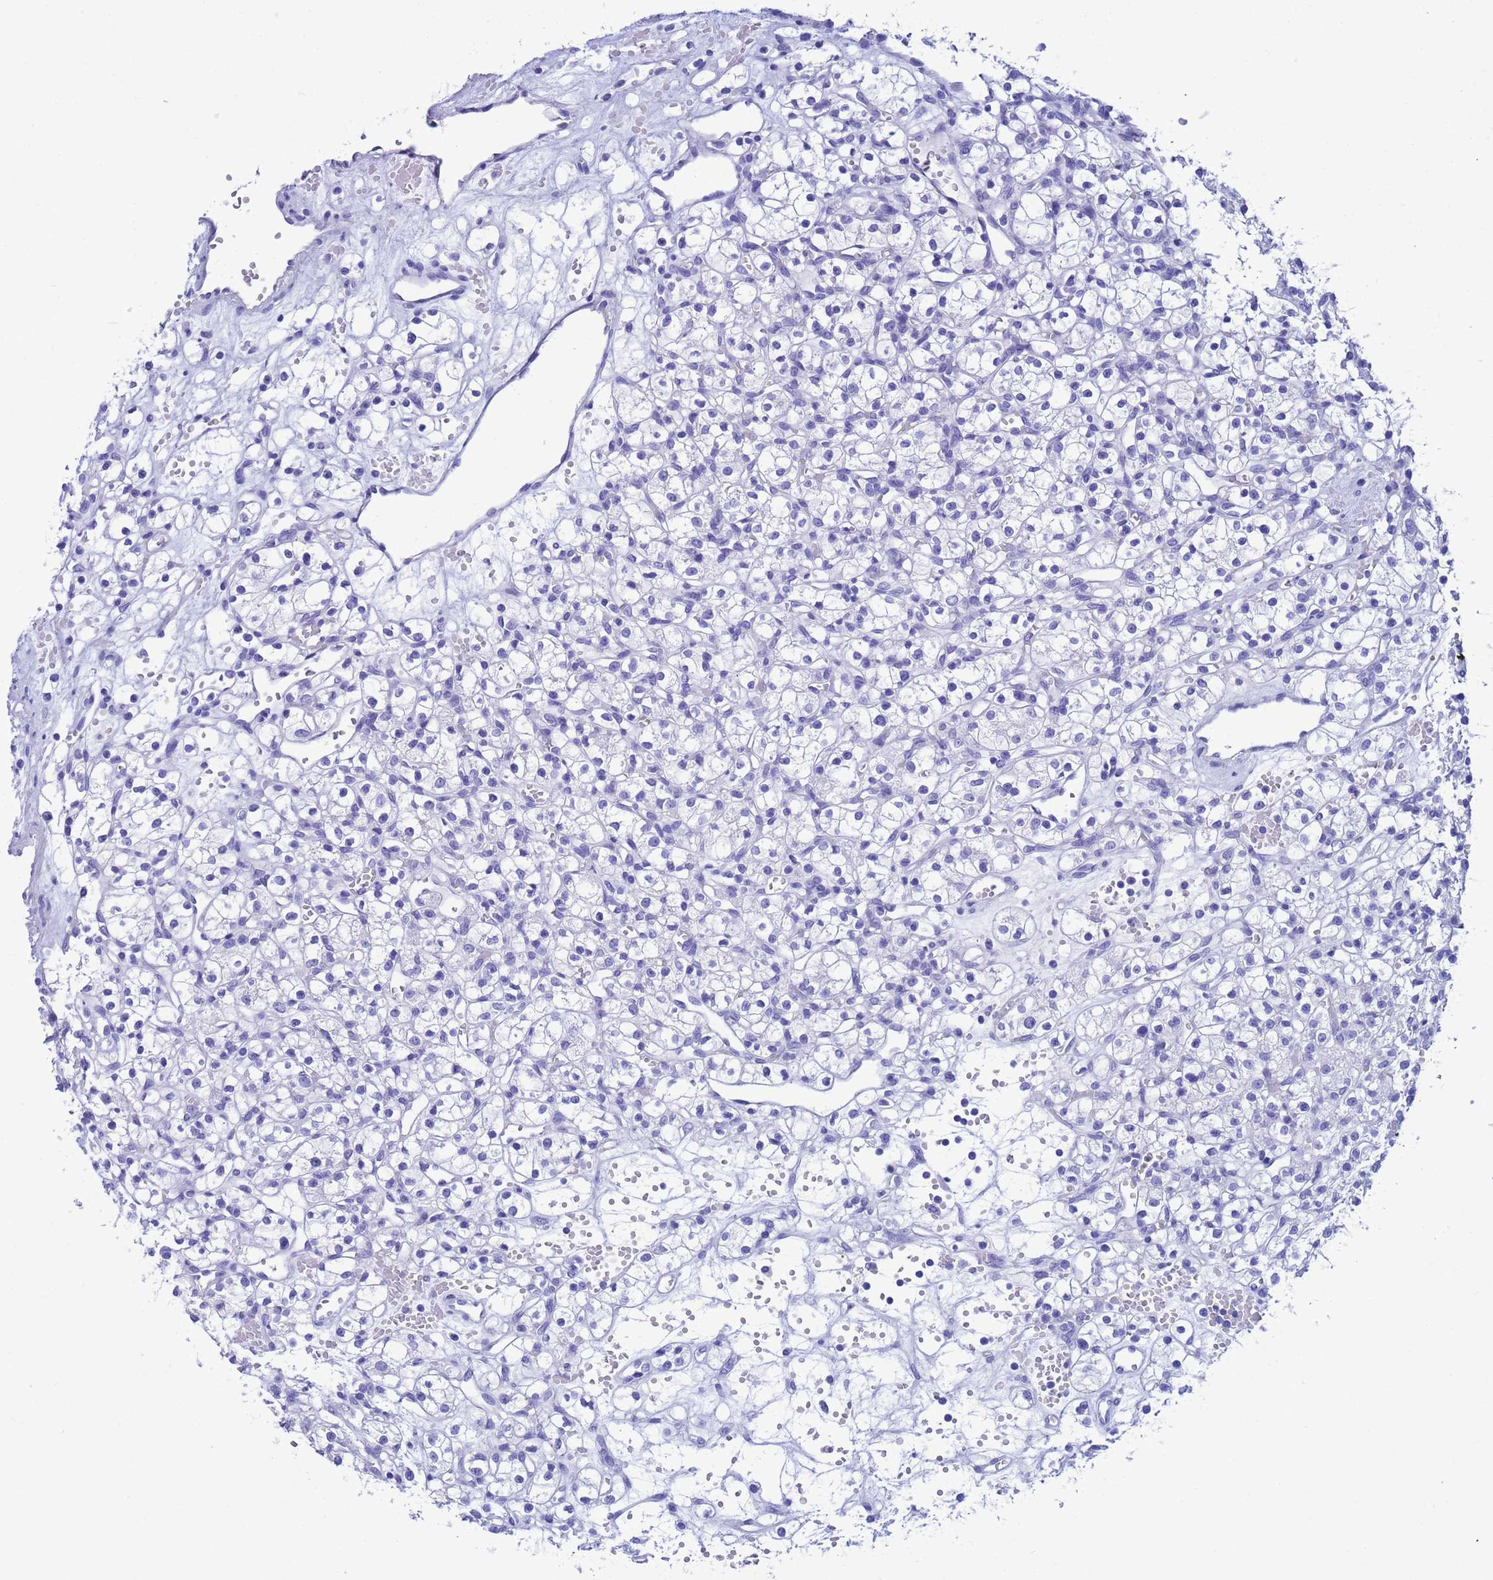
{"staining": {"intensity": "negative", "quantity": "none", "location": "none"}, "tissue": "renal cancer", "cell_type": "Tumor cells", "image_type": "cancer", "snomed": [{"axis": "morphology", "description": "Adenocarcinoma, NOS"}, {"axis": "topography", "description": "Kidney"}], "caption": "A histopathology image of renal adenocarcinoma stained for a protein exhibits no brown staining in tumor cells. The staining is performed using DAB brown chromogen with nuclei counter-stained in using hematoxylin.", "gene": "AKR1C2", "patient": {"sex": "female", "age": 59}}